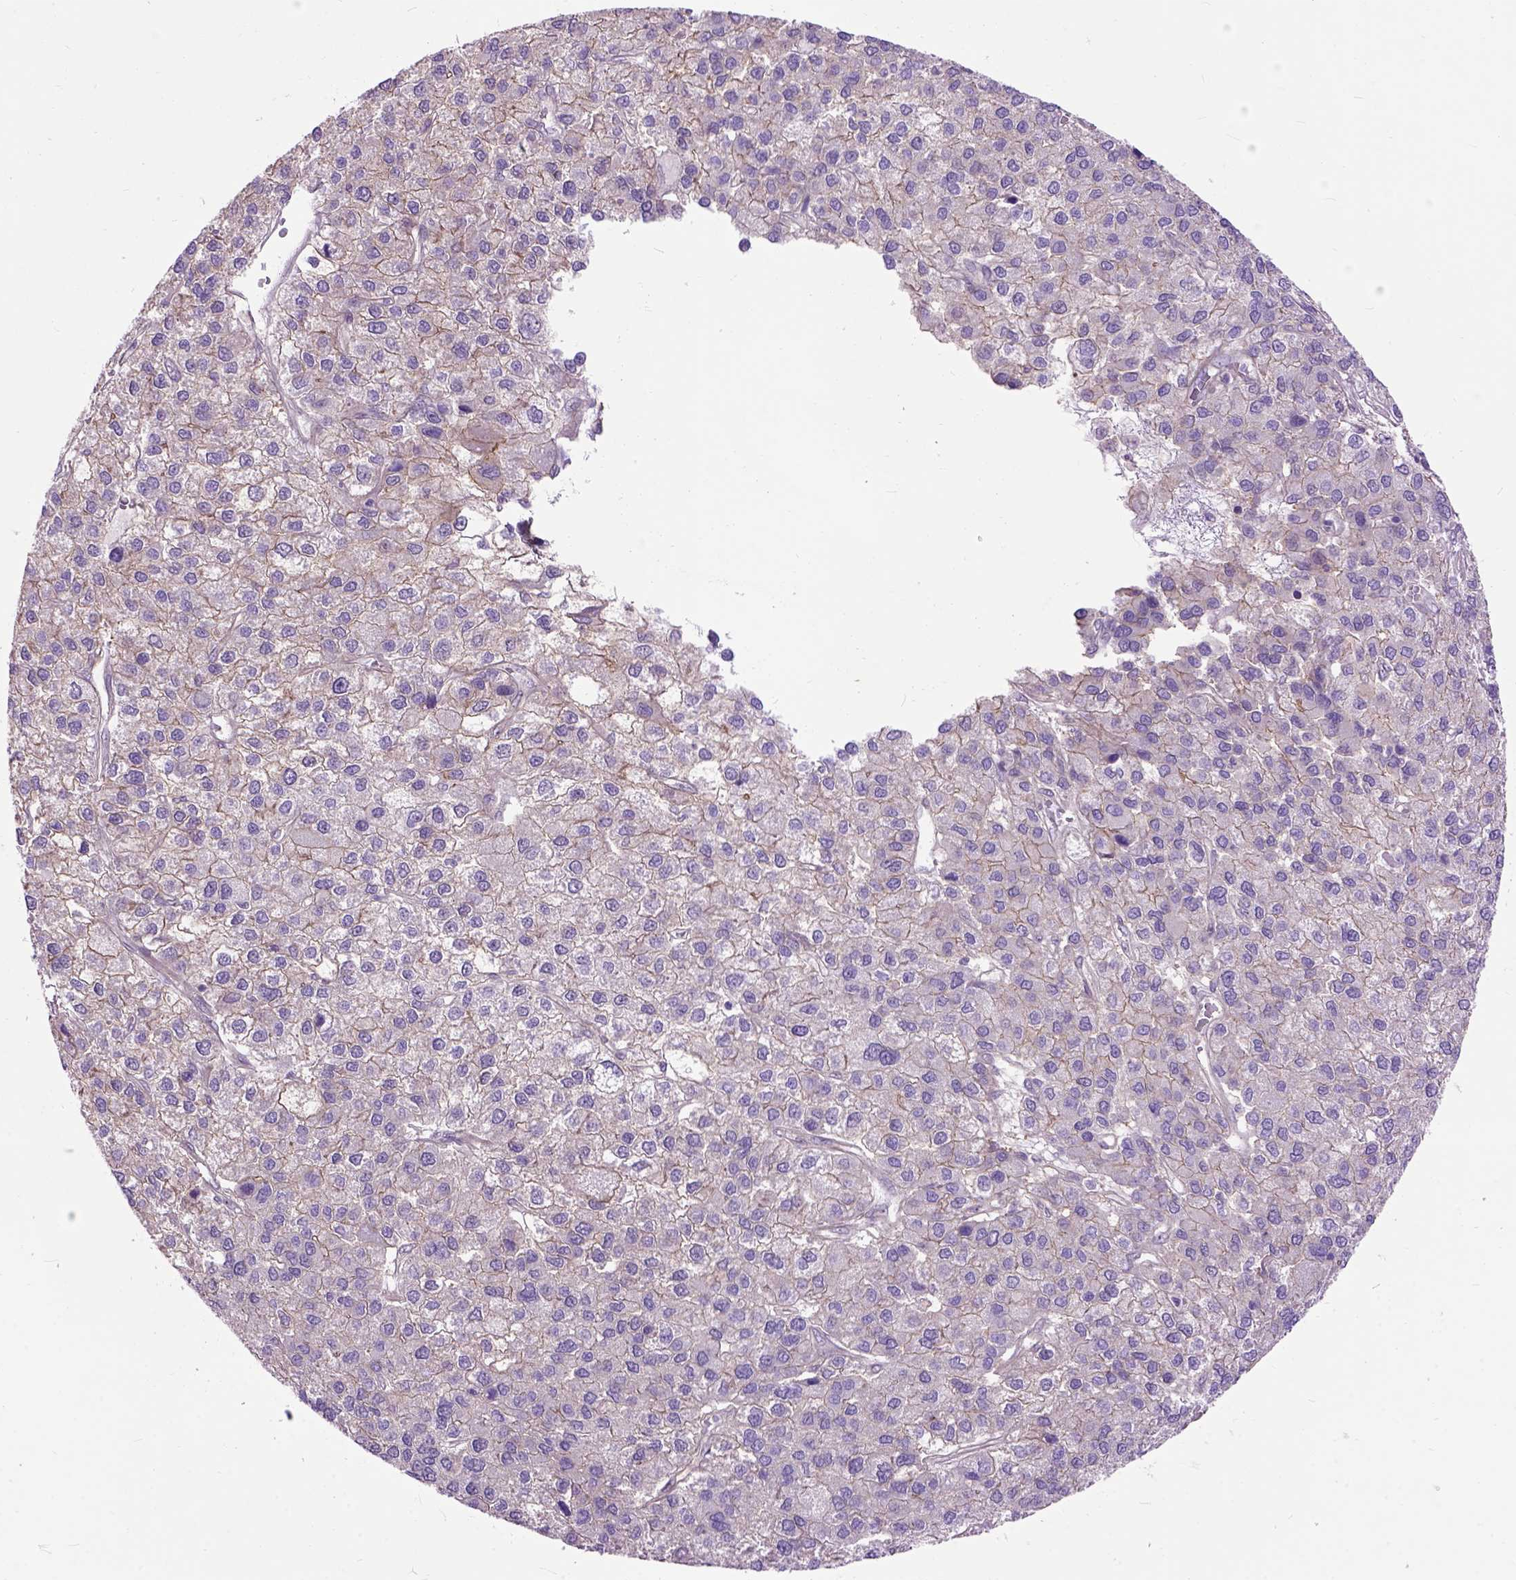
{"staining": {"intensity": "weak", "quantity": "25%-75%", "location": "cytoplasmic/membranous"}, "tissue": "liver cancer", "cell_type": "Tumor cells", "image_type": "cancer", "snomed": [{"axis": "morphology", "description": "Carcinoma, Hepatocellular, NOS"}, {"axis": "topography", "description": "Liver"}], "caption": "Tumor cells reveal weak cytoplasmic/membranous positivity in about 25%-75% of cells in hepatocellular carcinoma (liver).", "gene": "MAPT", "patient": {"sex": "female", "age": 41}}